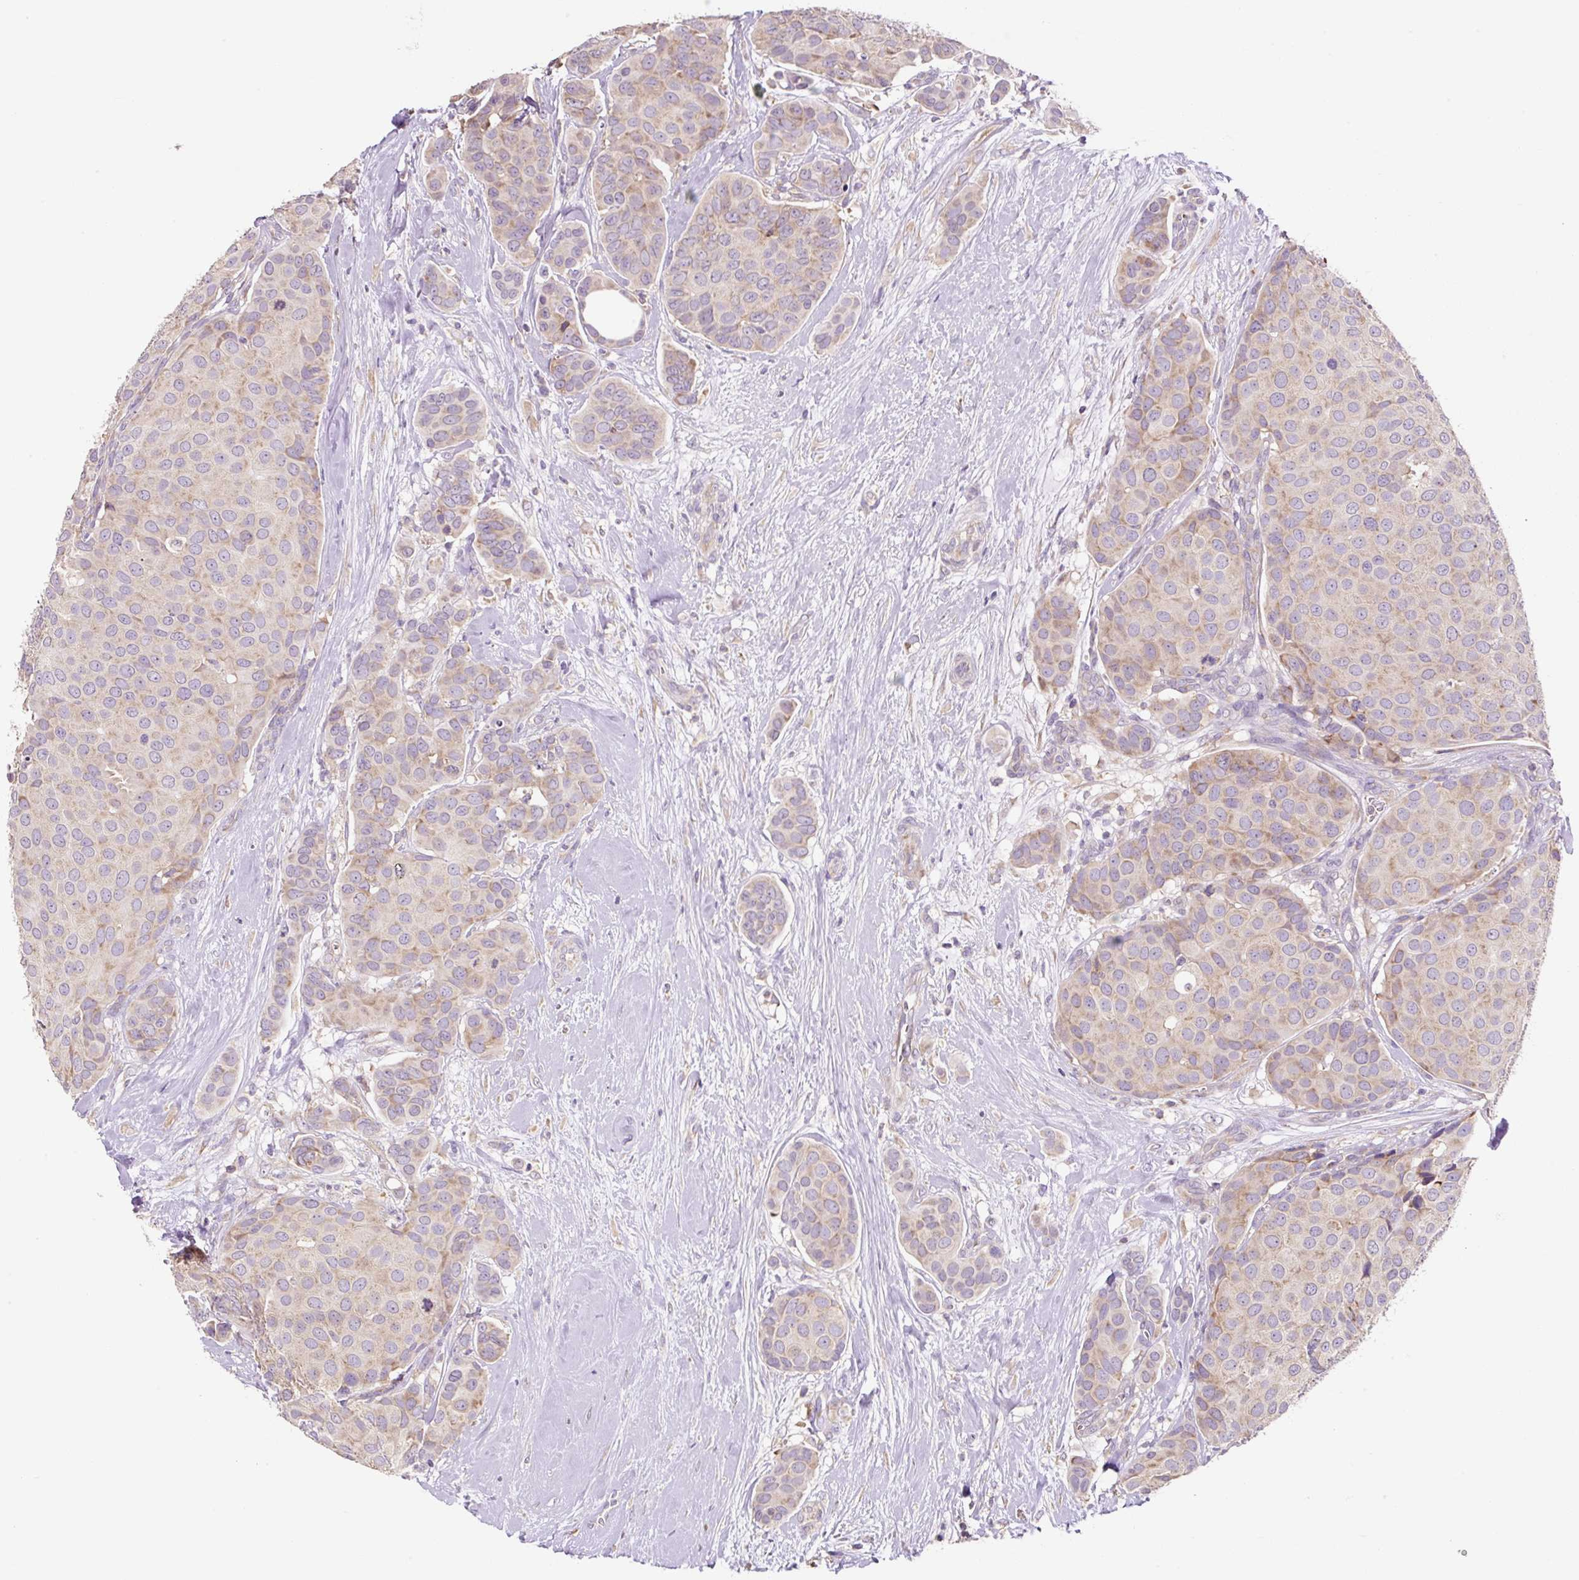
{"staining": {"intensity": "weak", "quantity": "25%-75%", "location": "cytoplasmic/membranous"}, "tissue": "breast cancer", "cell_type": "Tumor cells", "image_type": "cancer", "snomed": [{"axis": "morphology", "description": "Duct carcinoma"}, {"axis": "topography", "description": "Breast"}], "caption": "The photomicrograph reveals a brown stain indicating the presence of a protein in the cytoplasmic/membranous of tumor cells in breast invasive ductal carcinoma. The staining was performed using DAB to visualize the protein expression in brown, while the nuclei were stained in blue with hematoxylin (Magnification: 20x).", "gene": "RPS23", "patient": {"sex": "female", "age": 70}}